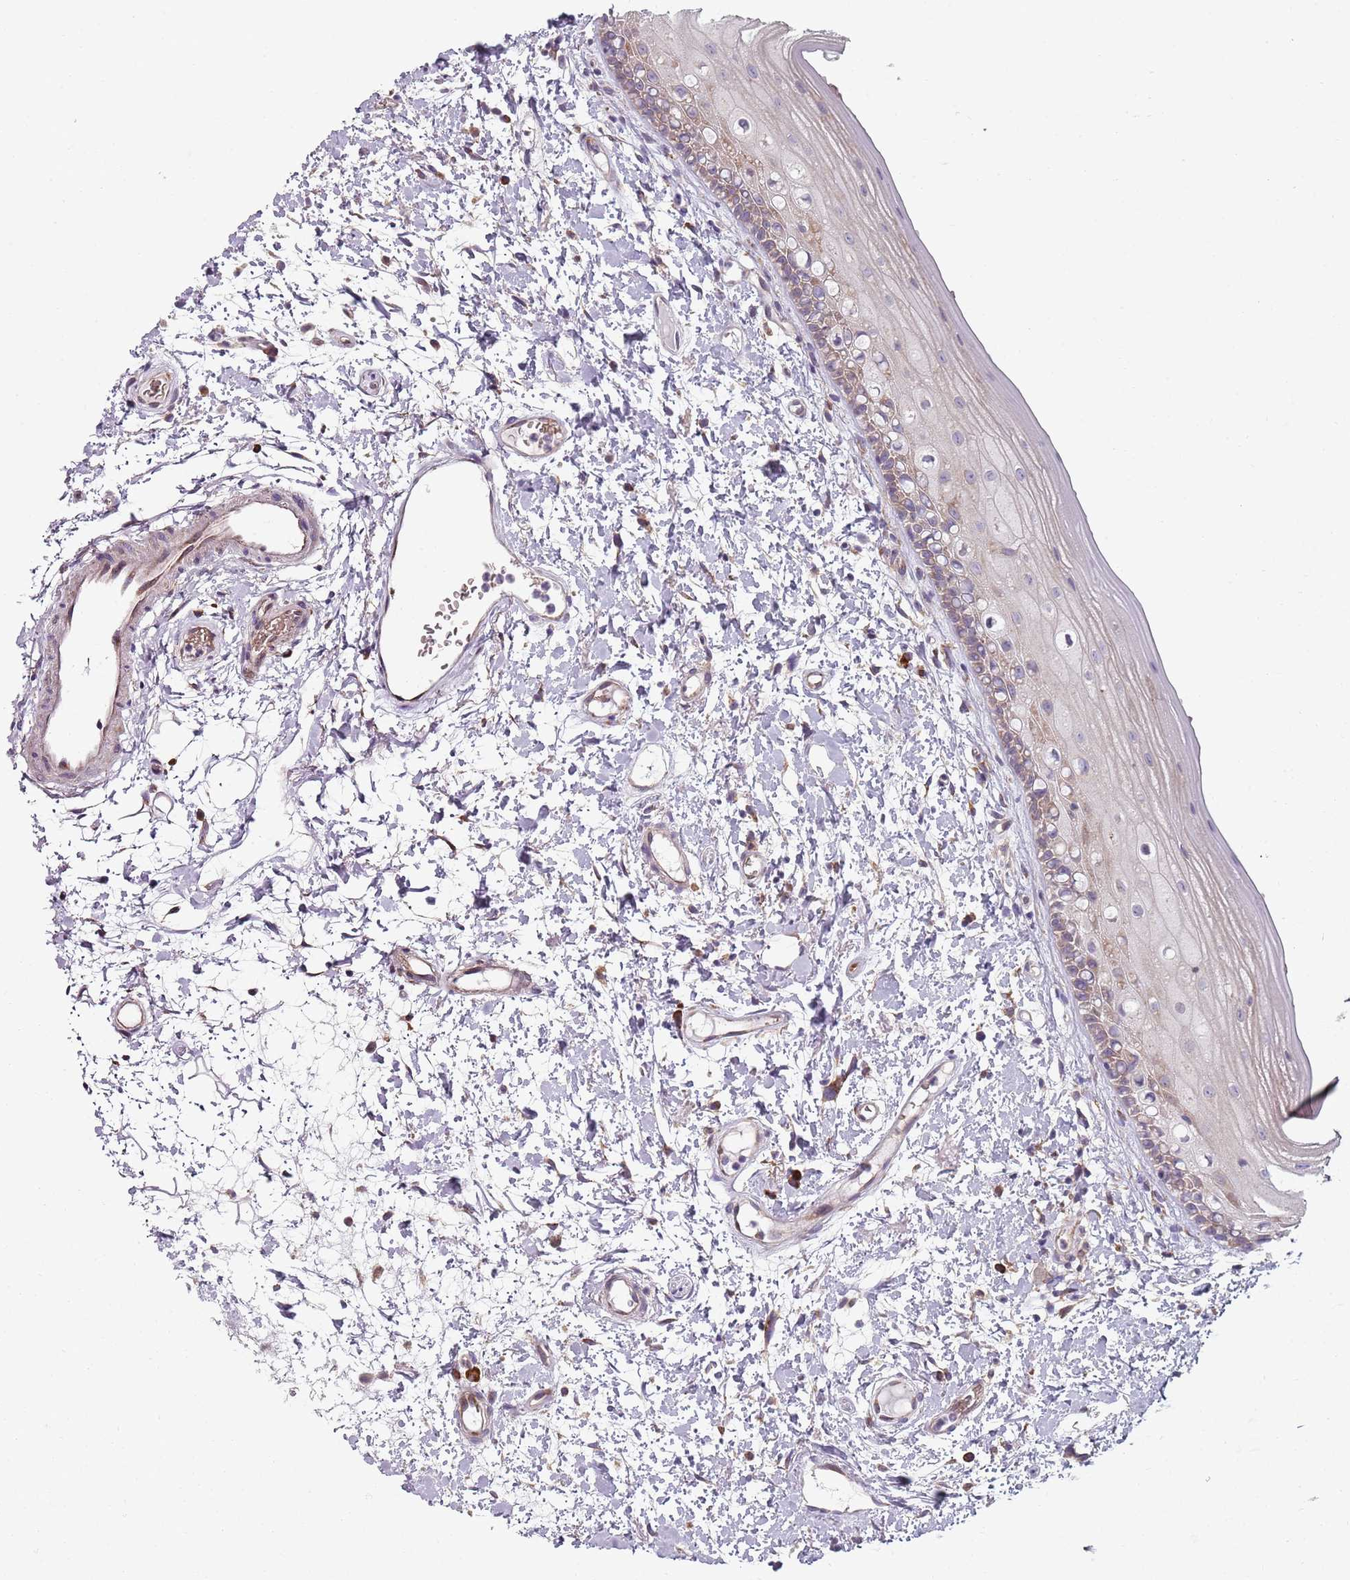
{"staining": {"intensity": "moderate", "quantity": "<25%", "location": "cytoplasmic/membranous"}, "tissue": "oral mucosa", "cell_type": "Squamous epithelial cells", "image_type": "normal", "snomed": [{"axis": "morphology", "description": "Normal tissue, NOS"}, {"axis": "topography", "description": "Oral tissue"}], "caption": "A micrograph of human oral mucosa stained for a protein displays moderate cytoplasmic/membranous brown staining in squamous epithelial cells.", "gene": "SPATA2", "patient": {"sex": "female", "age": 76}}